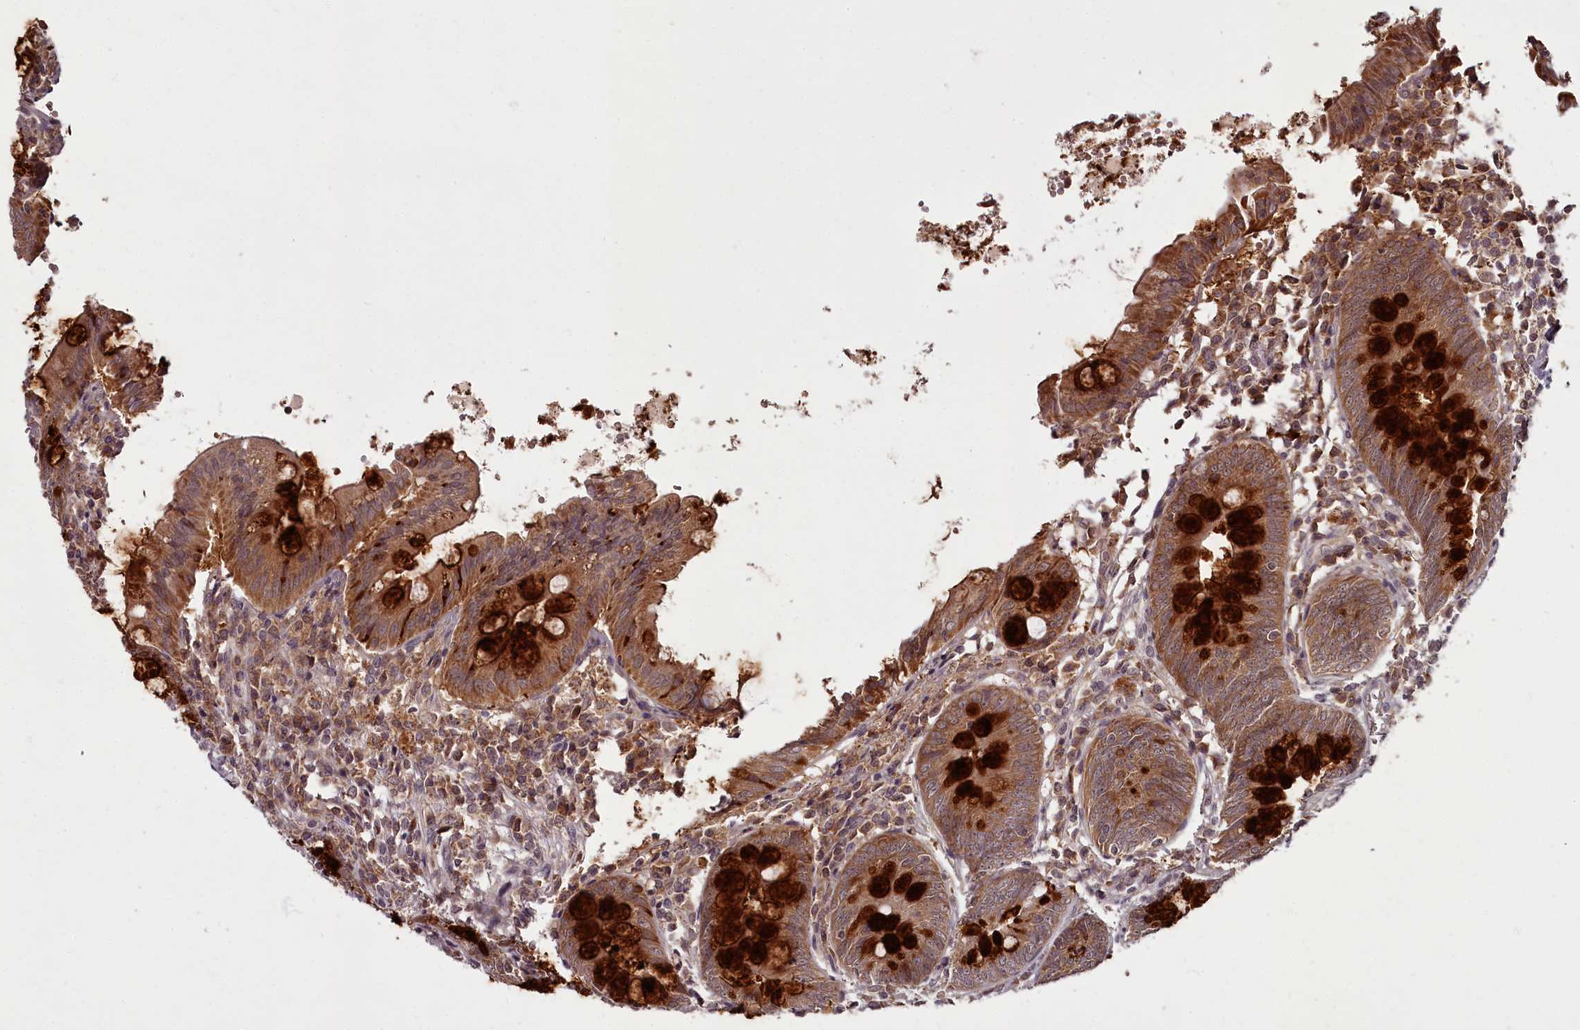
{"staining": {"intensity": "strong", "quantity": ">75%", "location": "cytoplasmic/membranous"}, "tissue": "appendix", "cell_type": "Glandular cells", "image_type": "normal", "snomed": [{"axis": "morphology", "description": "Normal tissue, NOS"}, {"axis": "topography", "description": "Appendix"}], "caption": "Immunohistochemical staining of normal appendix reveals strong cytoplasmic/membranous protein positivity in approximately >75% of glandular cells.", "gene": "PCBP2", "patient": {"sex": "female", "age": 54}}